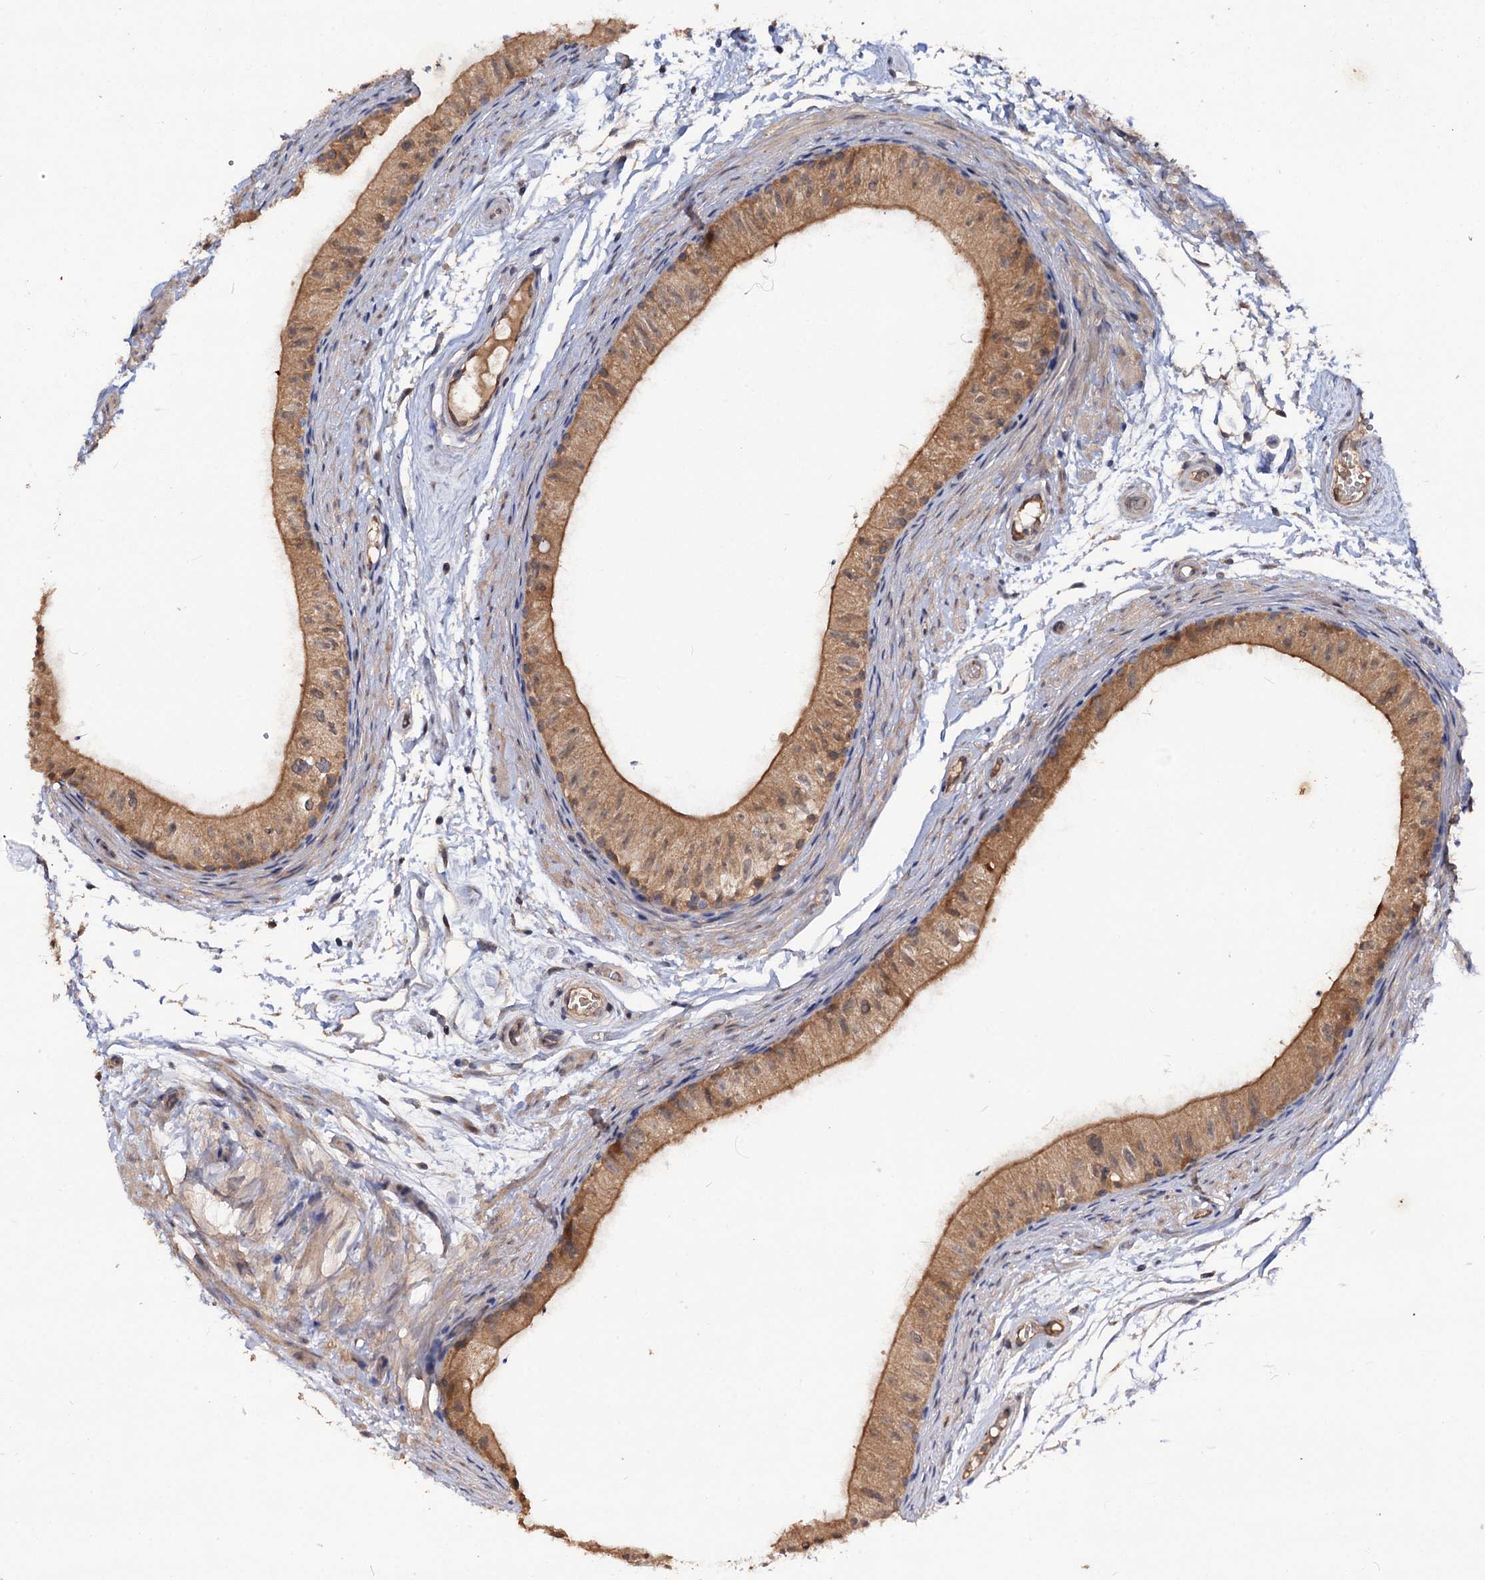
{"staining": {"intensity": "moderate", "quantity": ">75%", "location": "cytoplasmic/membranous"}, "tissue": "epididymis", "cell_type": "Glandular cells", "image_type": "normal", "snomed": [{"axis": "morphology", "description": "Normal tissue, NOS"}, {"axis": "topography", "description": "Epididymis"}], "caption": "Immunohistochemistry image of unremarkable human epididymis stained for a protein (brown), which exhibits medium levels of moderate cytoplasmic/membranous staining in approximately >75% of glandular cells.", "gene": "NUDCD2", "patient": {"sex": "male", "age": 50}}